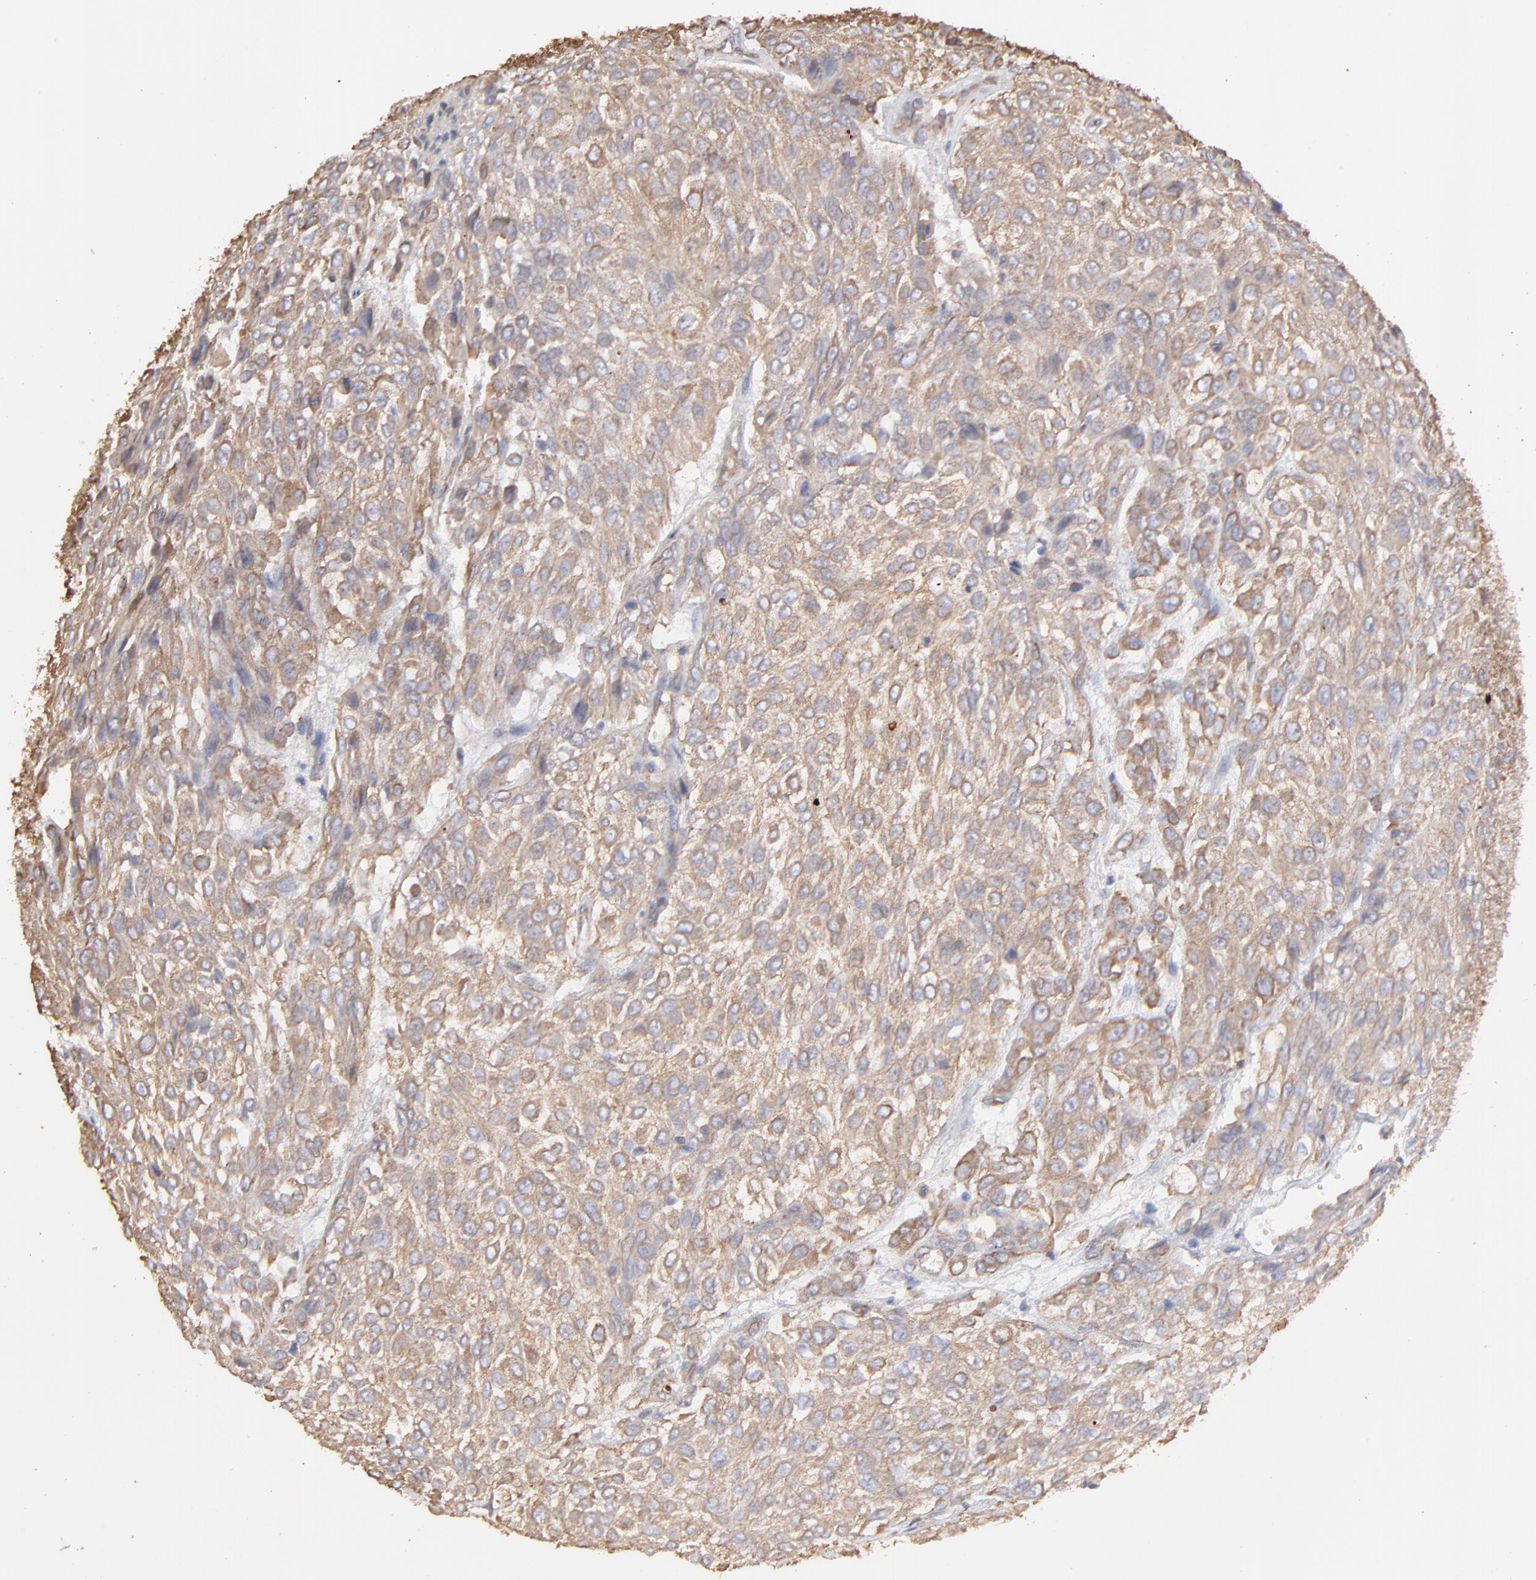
{"staining": {"intensity": "weak", "quantity": ">75%", "location": "cytoplasmic/membranous"}, "tissue": "urothelial cancer", "cell_type": "Tumor cells", "image_type": "cancer", "snomed": [{"axis": "morphology", "description": "Urothelial carcinoma, High grade"}, {"axis": "topography", "description": "Urinary bladder"}], "caption": "Immunohistochemical staining of human urothelial cancer exhibits weak cytoplasmic/membranous protein expression in about >75% of tumor cells. (brown staining indicates protein expression, while blue staining denotes nuclei).", "gene": "LRCH2", "patient": {"sex": "male", "age": 57}}